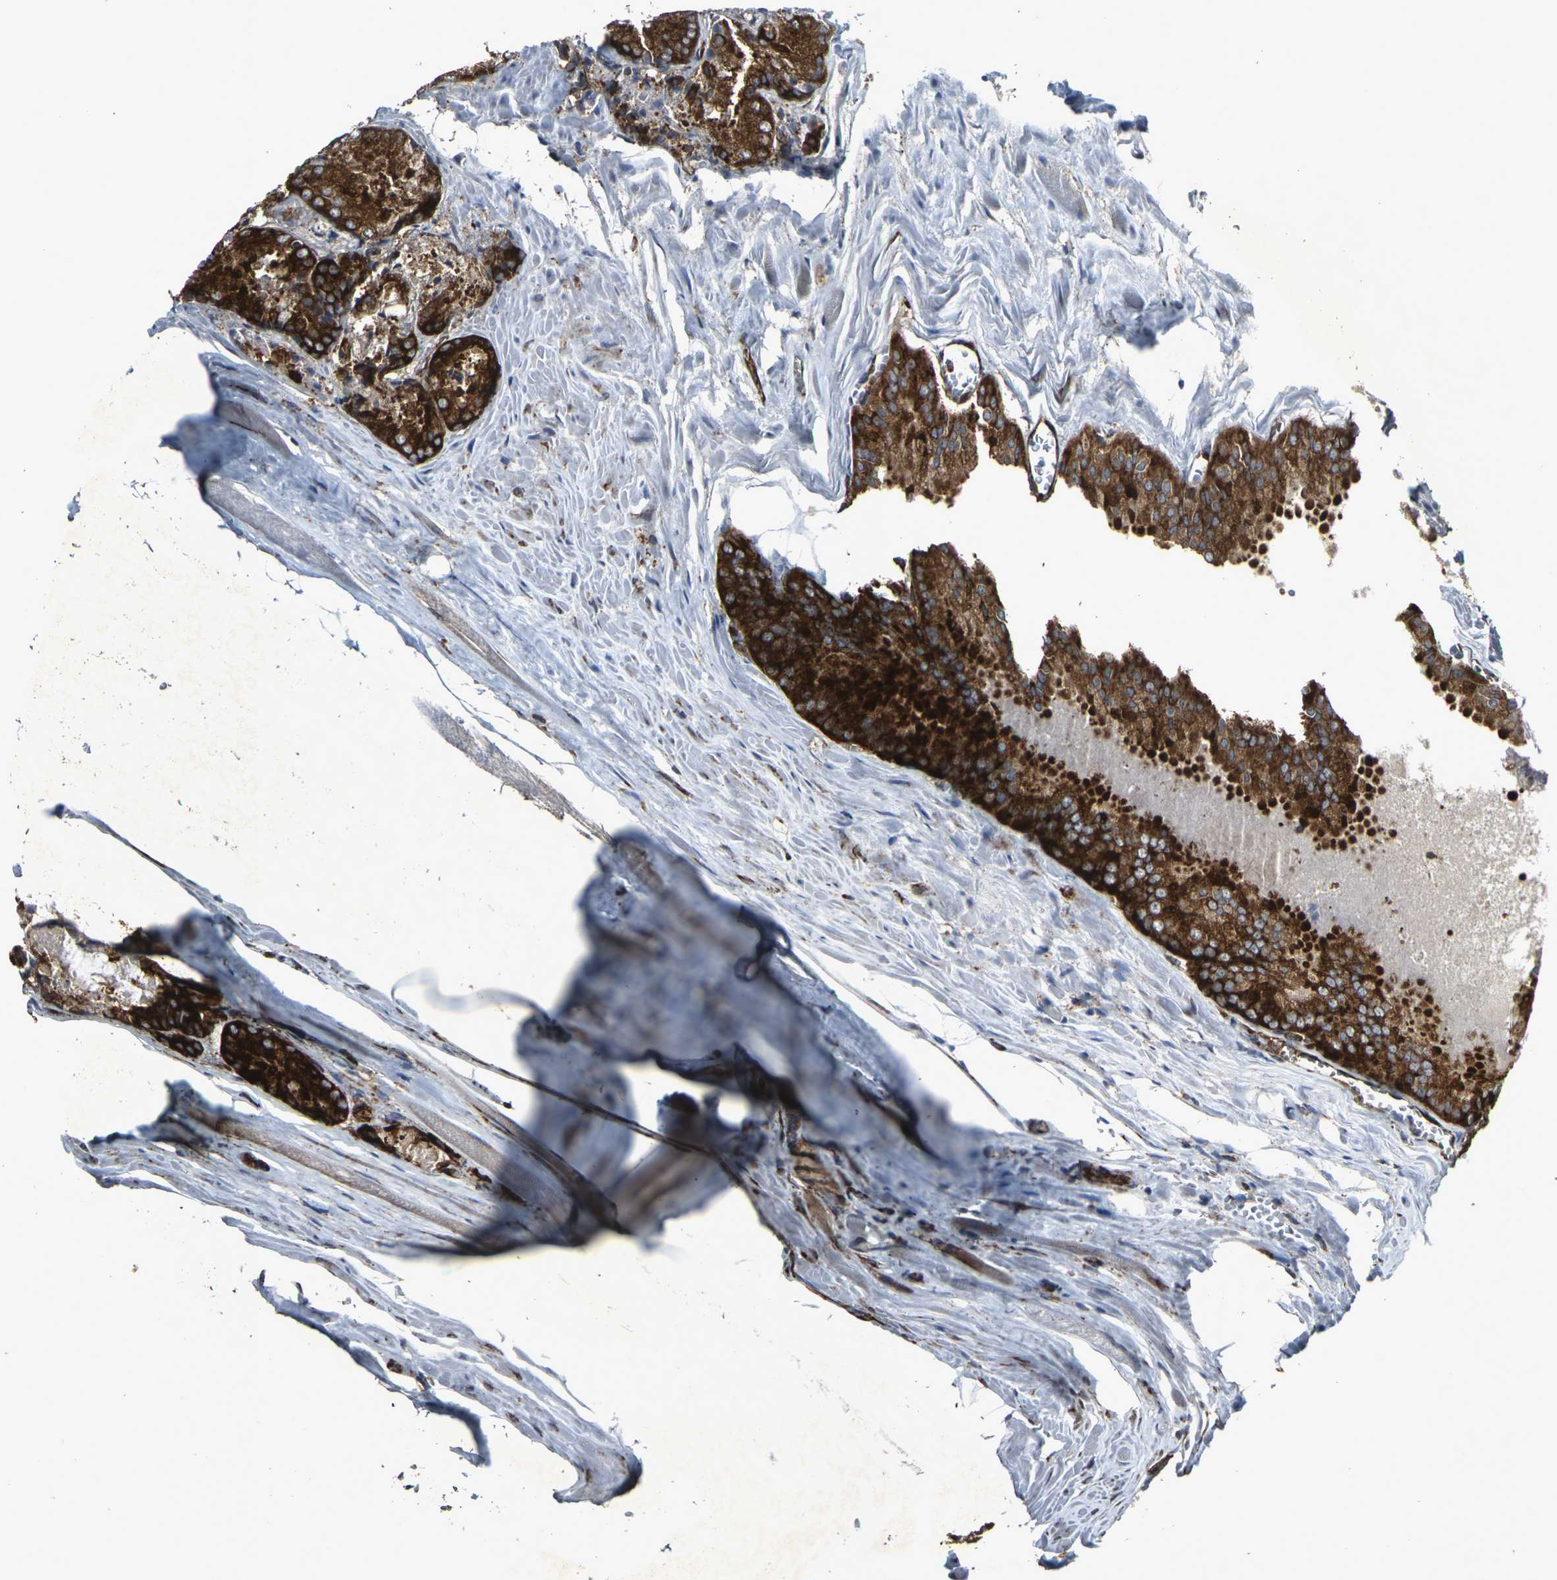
{"staining": {"intensity": "strong", "quantity": ">75%", "location": "cytoplasmic/membranous"}, "tissue": "prostate cancer", "cell_type": "Tumor cells", "image_type": "cancer", "snomed": [{"axis": "morphology", "description": "Adenocarcinoma, Low grade"}, {"axis": "topography", "description": "Prostate"}], "caption": "Brown immunohistochemical staining in human prostate cancer exhibits strong cytoplasmic/membranous expression in about >75% of tumor cells.", "gene": "MARCHF2", "patient": {"sex": "male", "age": 64}}